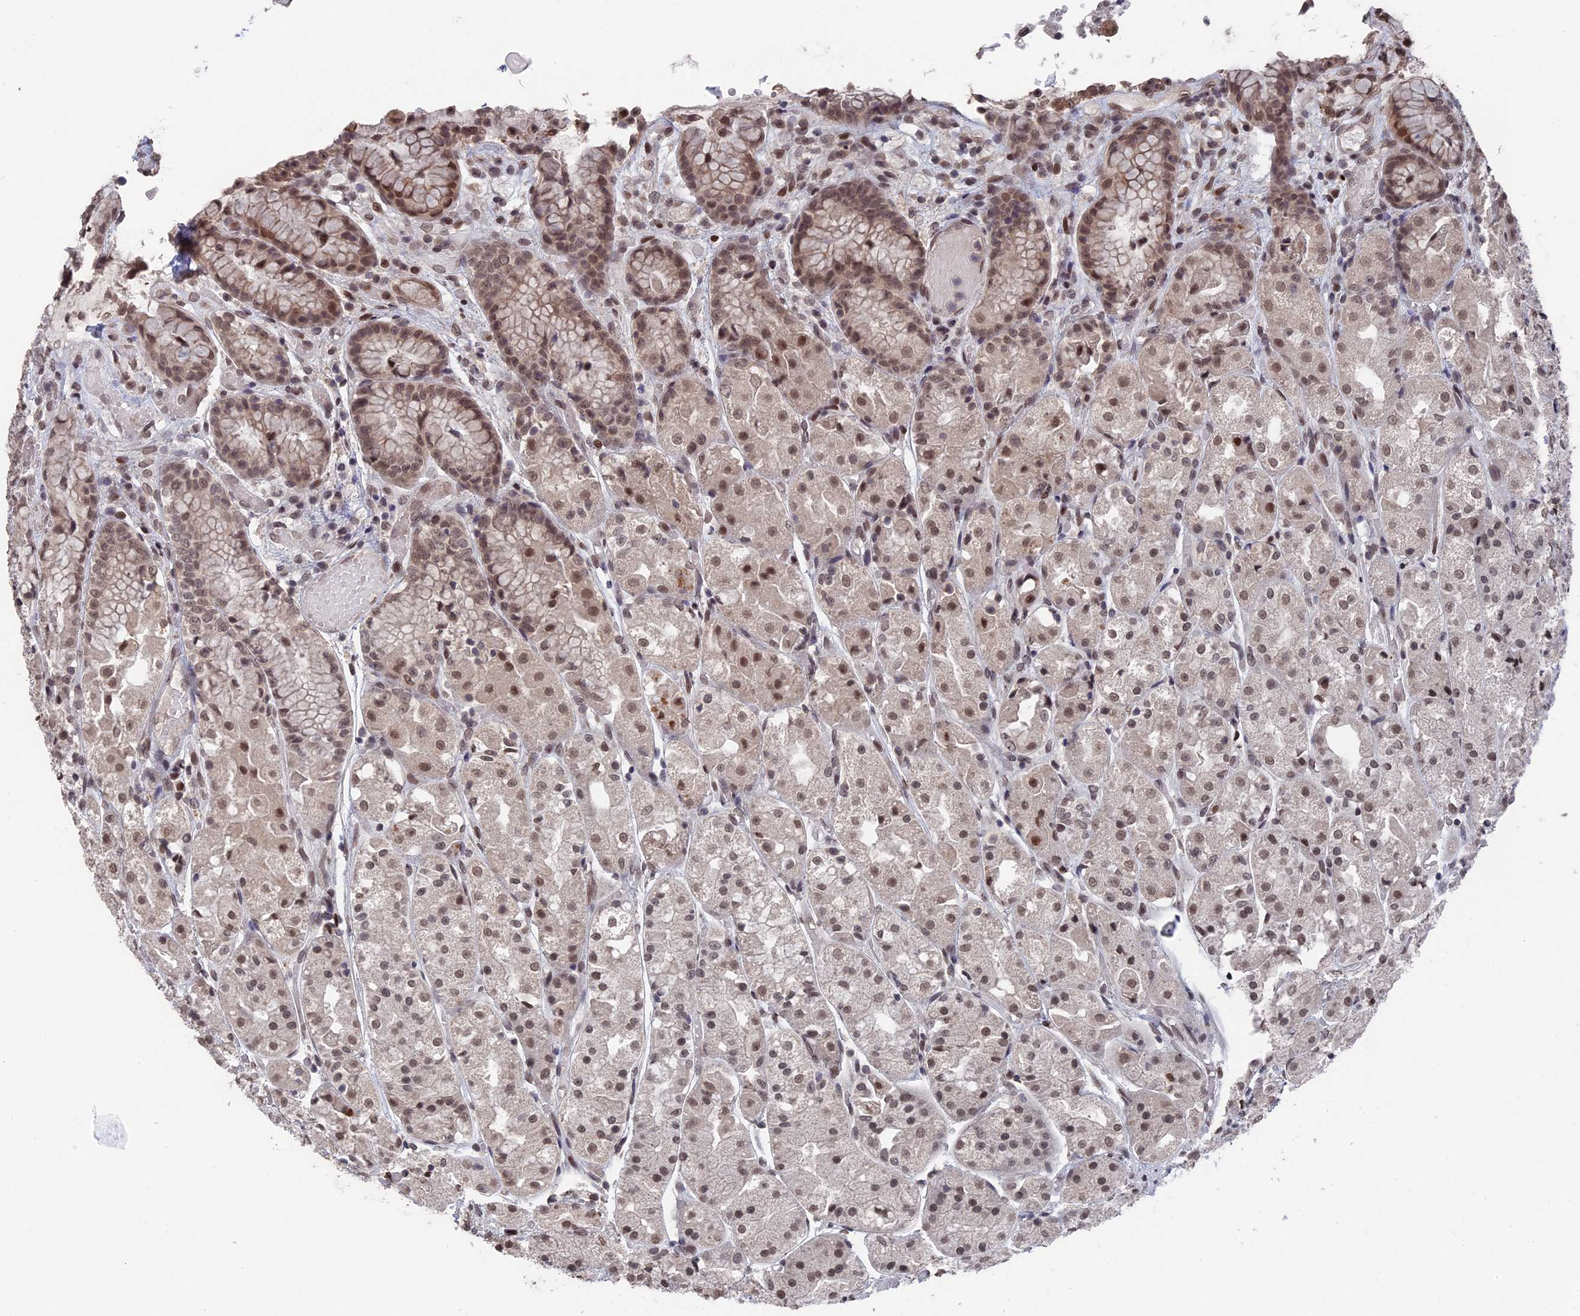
{"staining": {"intensity": "moderate", "quantity": ">75%", "location": "nuclear"}, "tissue": "stomach", "cell_type": "Glandular cells", "image_type": "normal", "snomed": [{"axis": "morphology", "description": "Normal tissue, NOS"}, {"axis": "topography", "description": "Stomach, upper"}], "caption": "Immunohistochemistry (IHC) of normal human stomach shows medium levels of moderate nuclear expression in about >75% of glandular cells.", "gene": "NR2C2AP", "patient": {"sex": "male", "age": 72}}